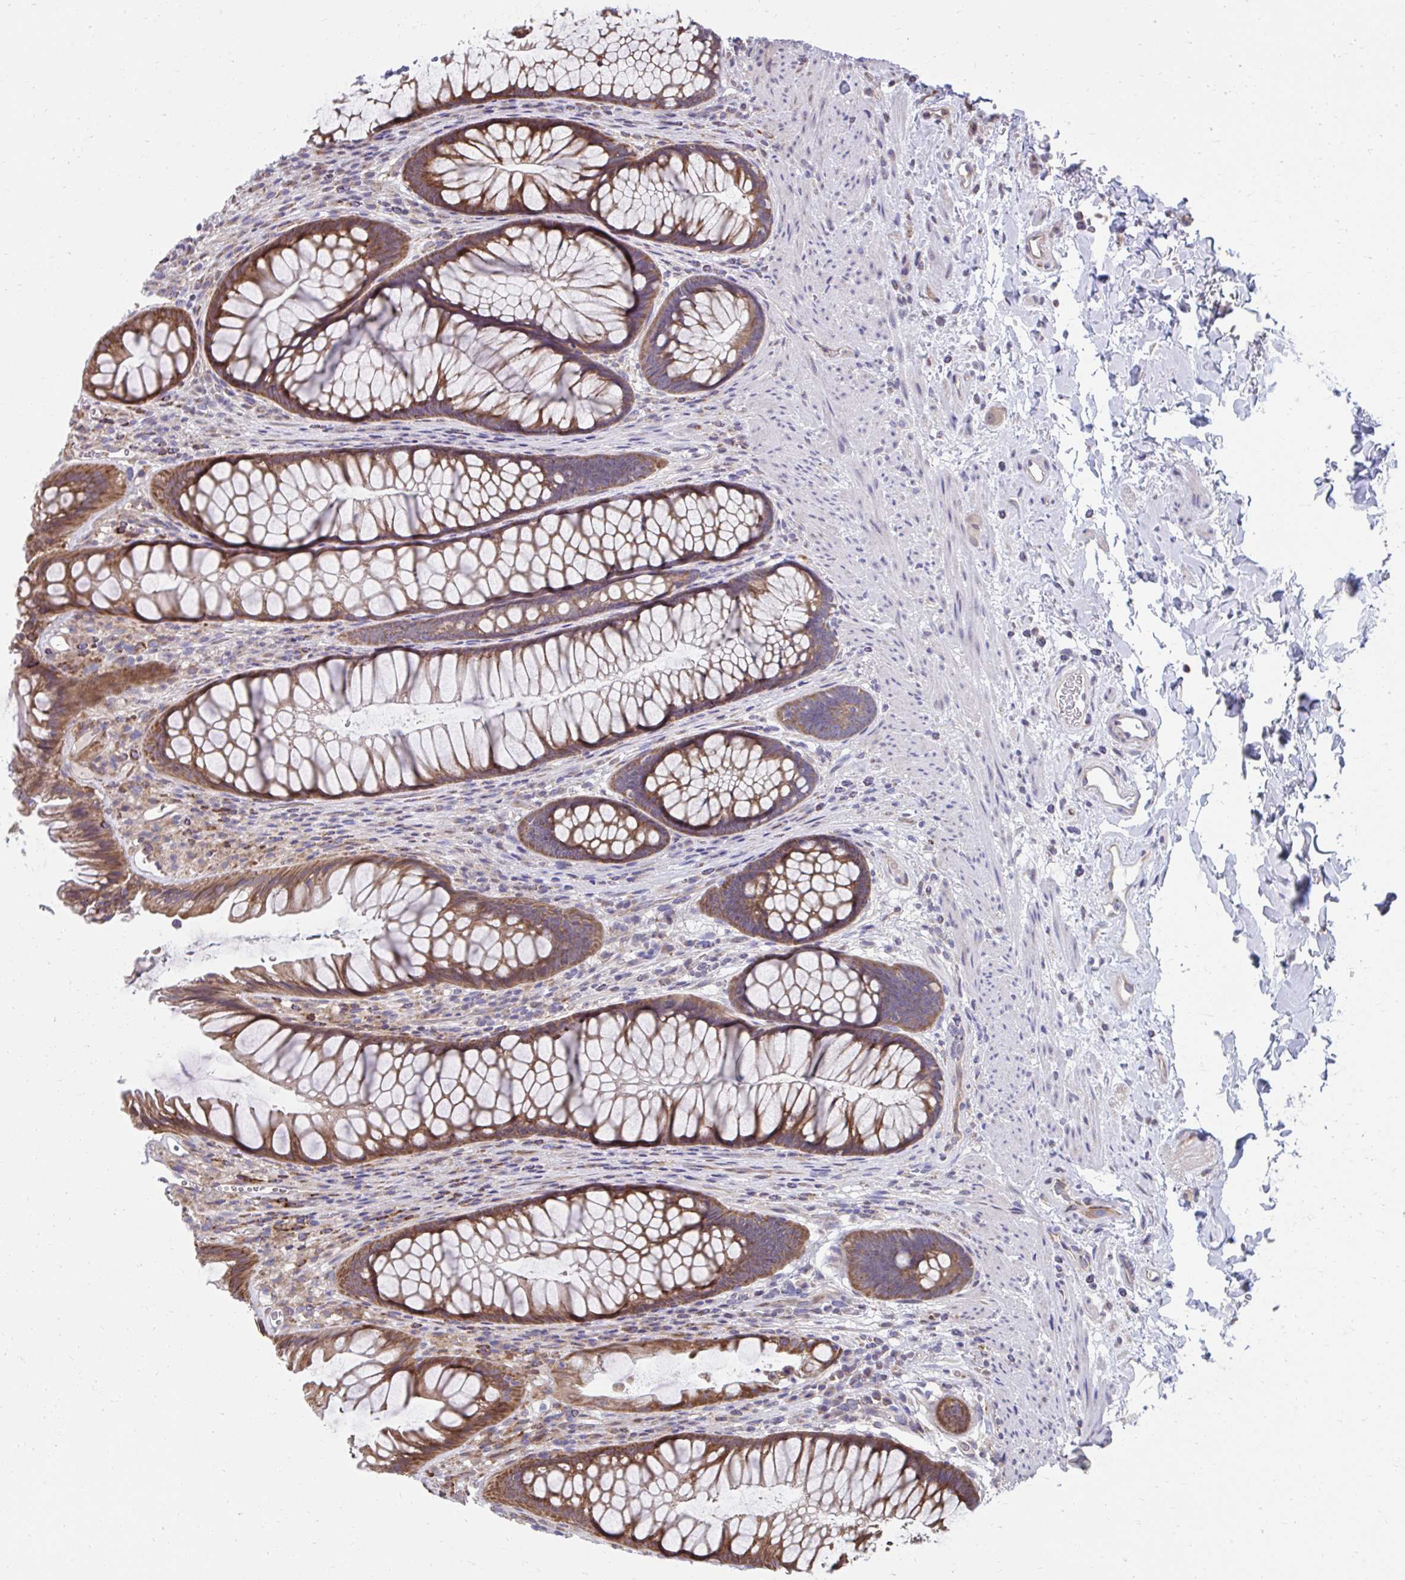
{"staining": {"intensity": "moderate", "quantity": ">75%", "location": "cytoplasmic/membranous"}, "tissue": "rectum", "cell_type": "Glandular cells", "image_type": "normal", "snomed": [{"axis": "morphology", "description": "Normal tissue, NOS"}, {"axis": "topography", "description": "Rectum"}], "caption": "High-magnification brightfield microscopy of normal rectum stained with DAB (brown) and counterstained with hematoxylin (blue). glandular cells exhibit moderate cytoplasmic/membranous positivity is appreciated in about>75% of cells.", "gene": "ZNF778", "patient": {"sex": "male", "age": 53}}